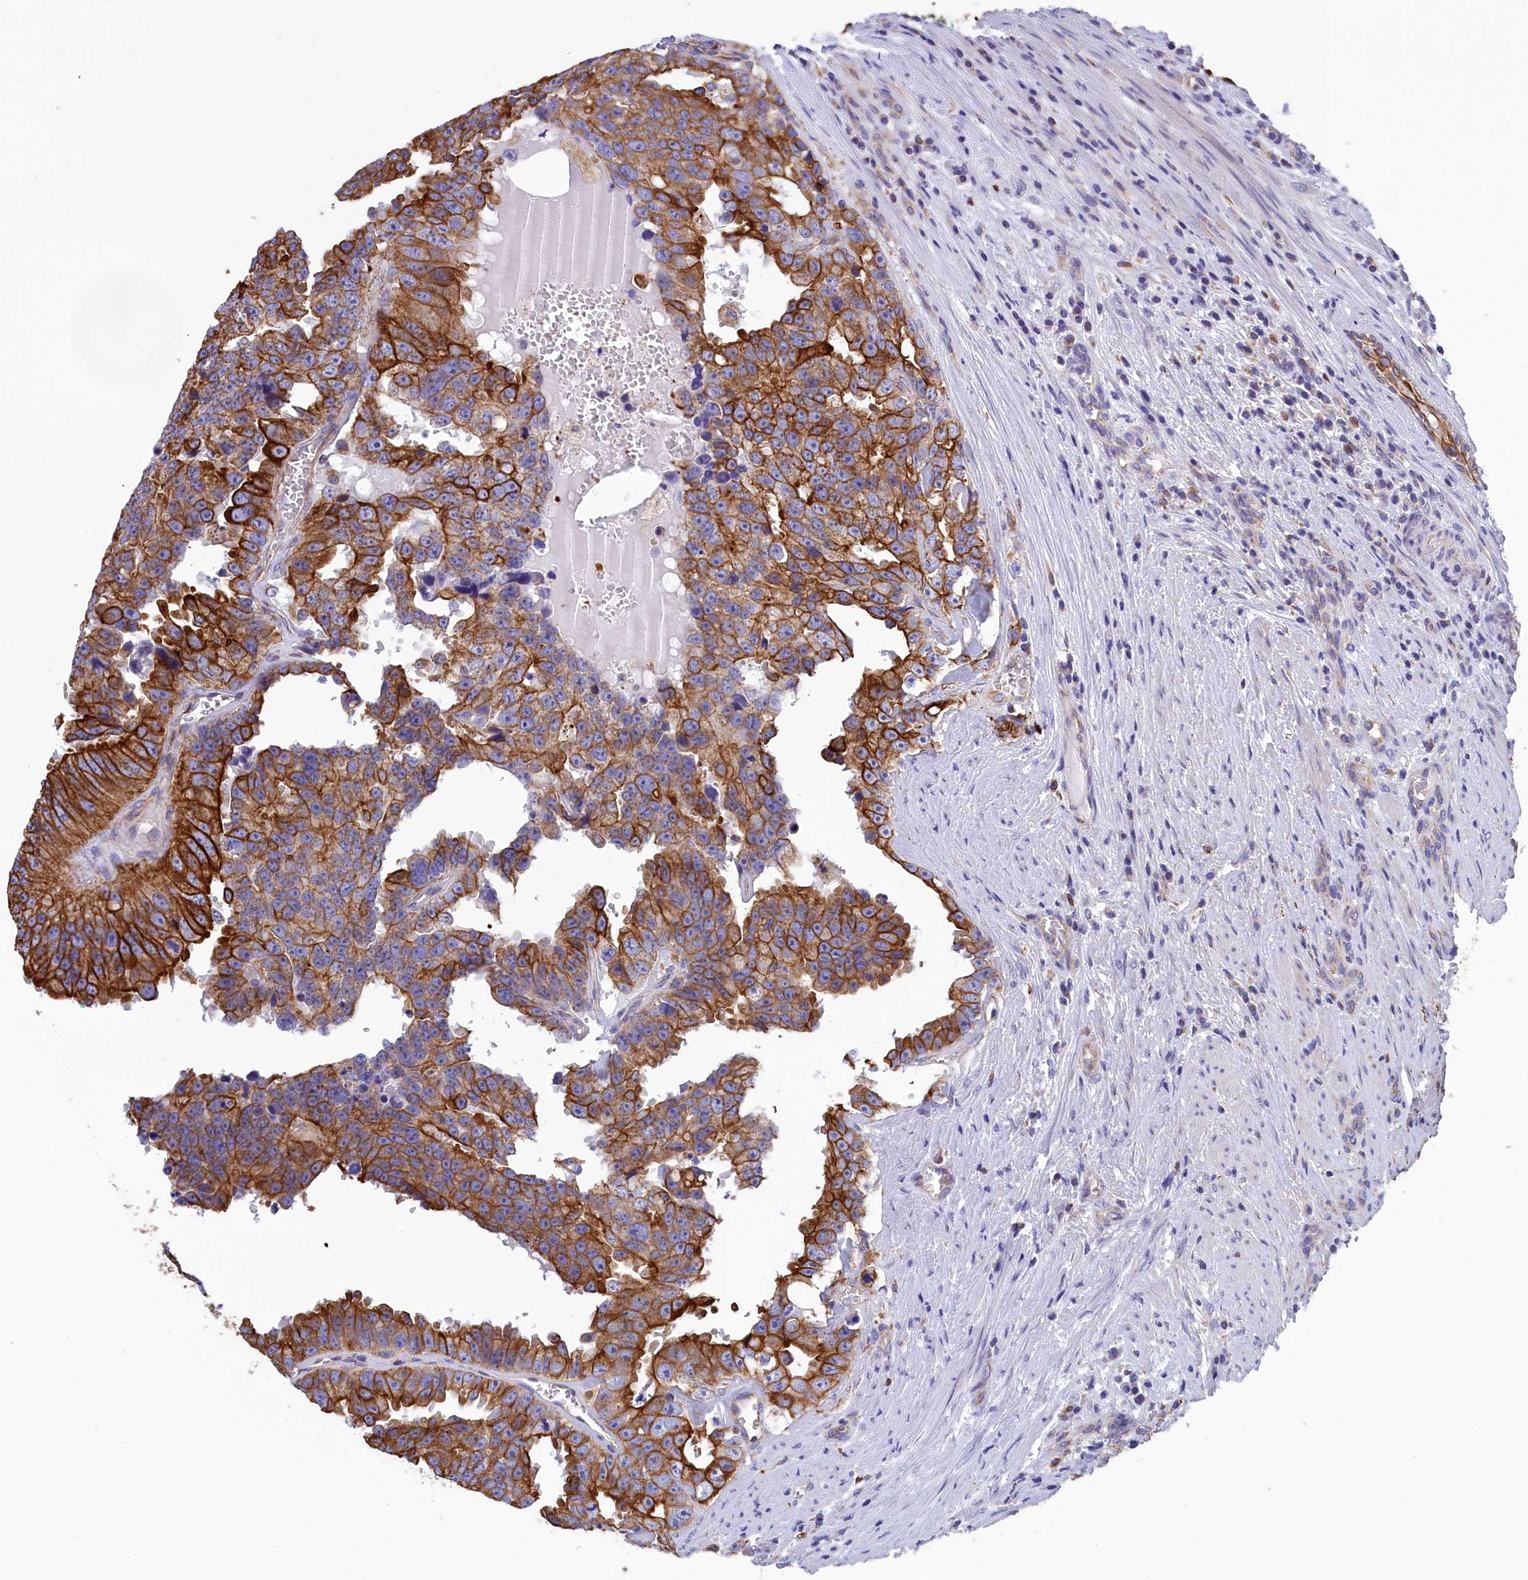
{"staining": {"intensity": "strong", "quantity": ">75%", "location": "cytoplasmic/membranous"}, "tissue": "prostate cancer", "cell_type": "Tumor cells", "image_type": "cancer", "snomed": [{"axis": "morphology", "description": "Adenocarcinoma, High grade"}, {"axis": "topography", "description": "Prostate"}], "caption": "The photomicrograph shows immunohistochemical staining of prostate cancer (adenocarcinoma (high-grade)). There is strong cytoplasmic/membranous expression is identified in approximately >75% of tumor cells.", "gene": "GATB", "patient": {"sex": "male", "age": 71}}